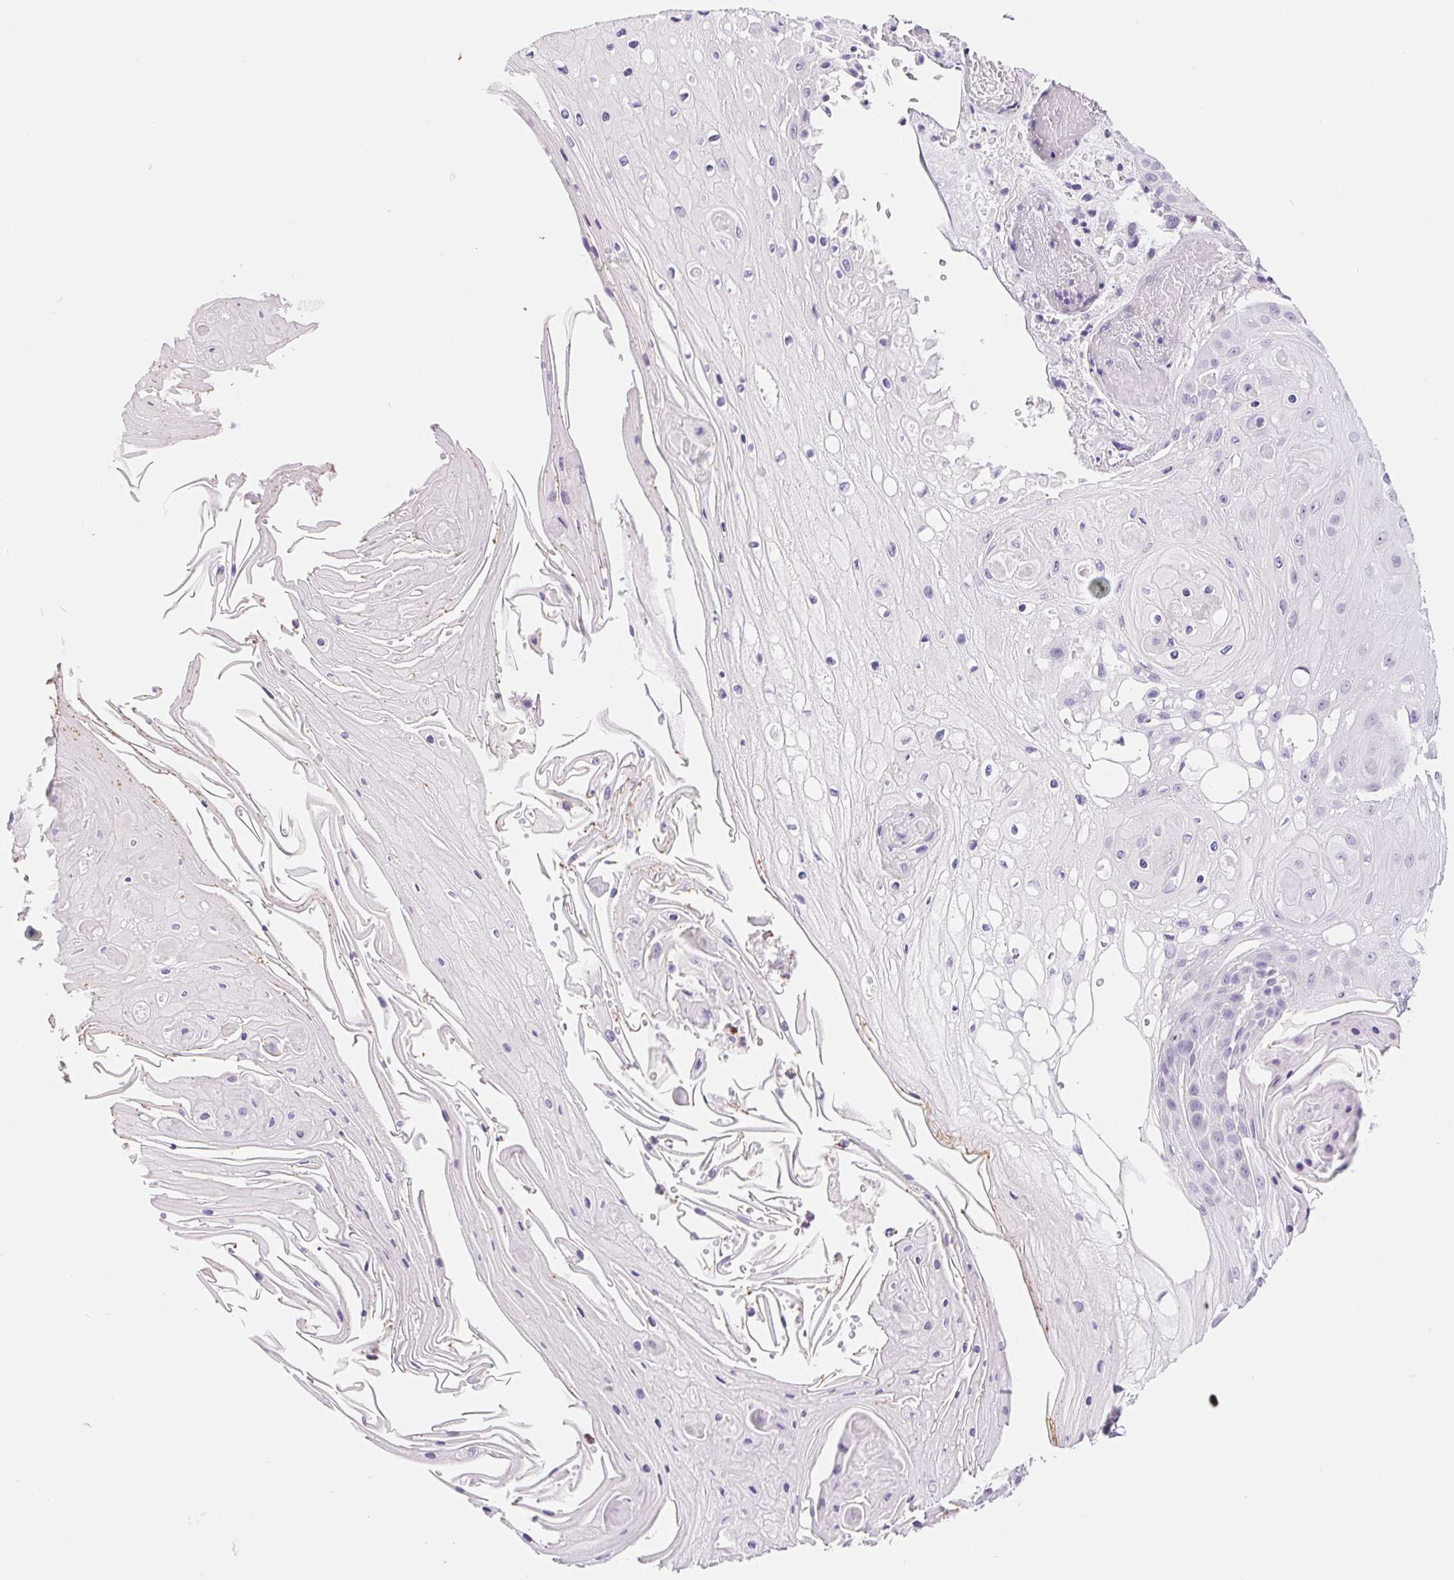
{"staining": {"intensity": "negative", "quantity": "none", "location": "none"}, "tissue": "skin cancer", "cell_type": "Tumor cells", "image_type": "cancer", "snomed": [{"axis": "morphology", "description": "Squamous cell carcinoma, NOS"}, {"axis": "topography", "description": "Skin"}], "caption": "The photomicrograph displays no staining of tumor cells in skin squamous cell carcinoma. (Immunohistochemistry (ihc), brightfield microscopy, high magnification).", "gene": "ASGR2", "patient": {"sex": "male", "age": 70}}